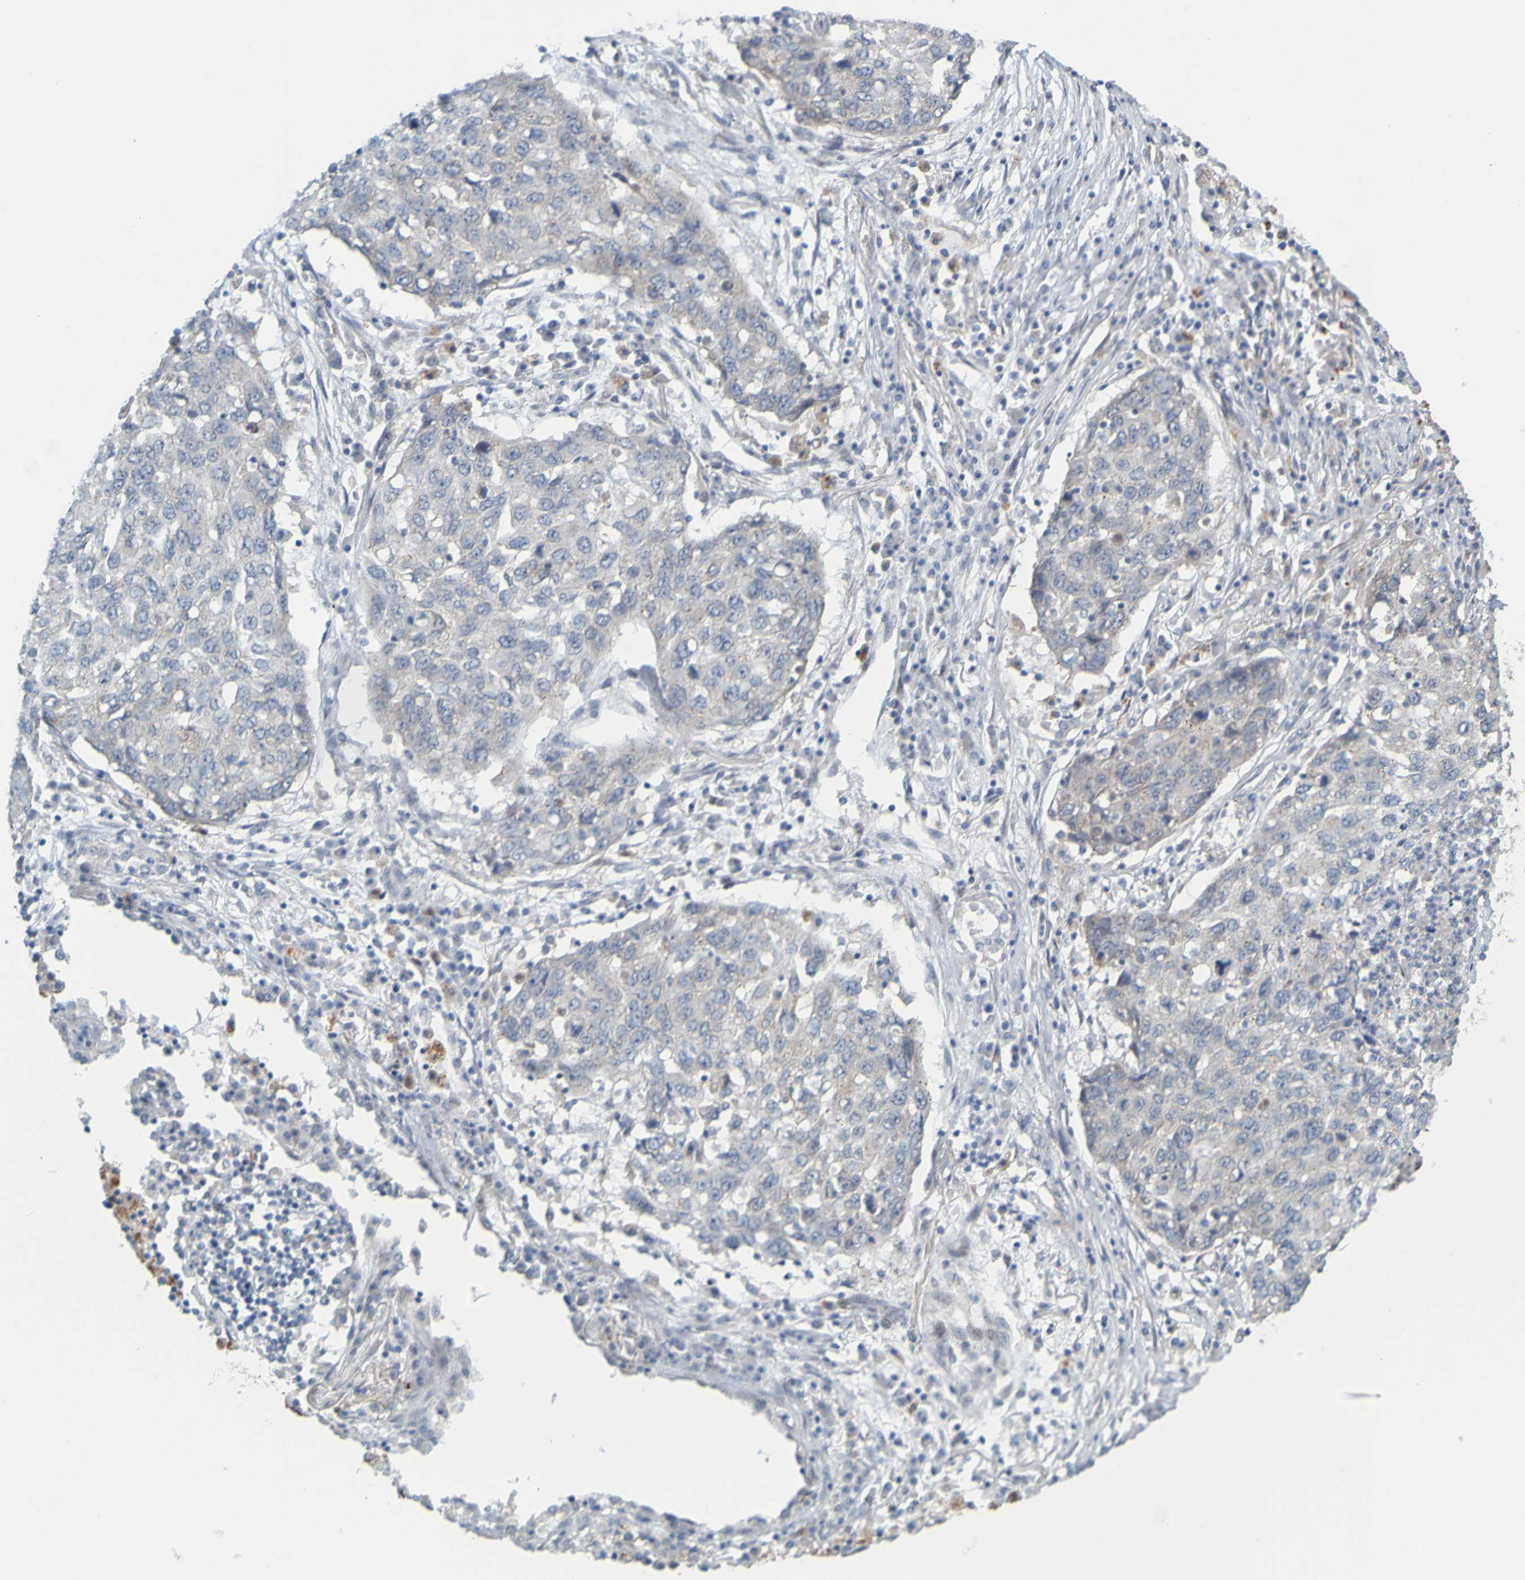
{"staining": {"intensity": "negative", "quantity": "none", "location": "none"}, "tissue": "lung cancer", "cell_type": "Tumor cells", "image_type": "cancer", "snomed": [{"axis": "morphology", "description": "Squamous cell carcinoma, NOS"}, {"axis": "topography", "description": "Lung"}], "caption": "Photomicrograph shows no protein staining in tumor cells of lung cancer (squamous cell carcinoma) tissue. The staining is performed using DAB brown chromogen with nuclei counter-stained in using hematoxylin.", "gene": "MAG", "patient": {"sex": "female", "age": 63}}